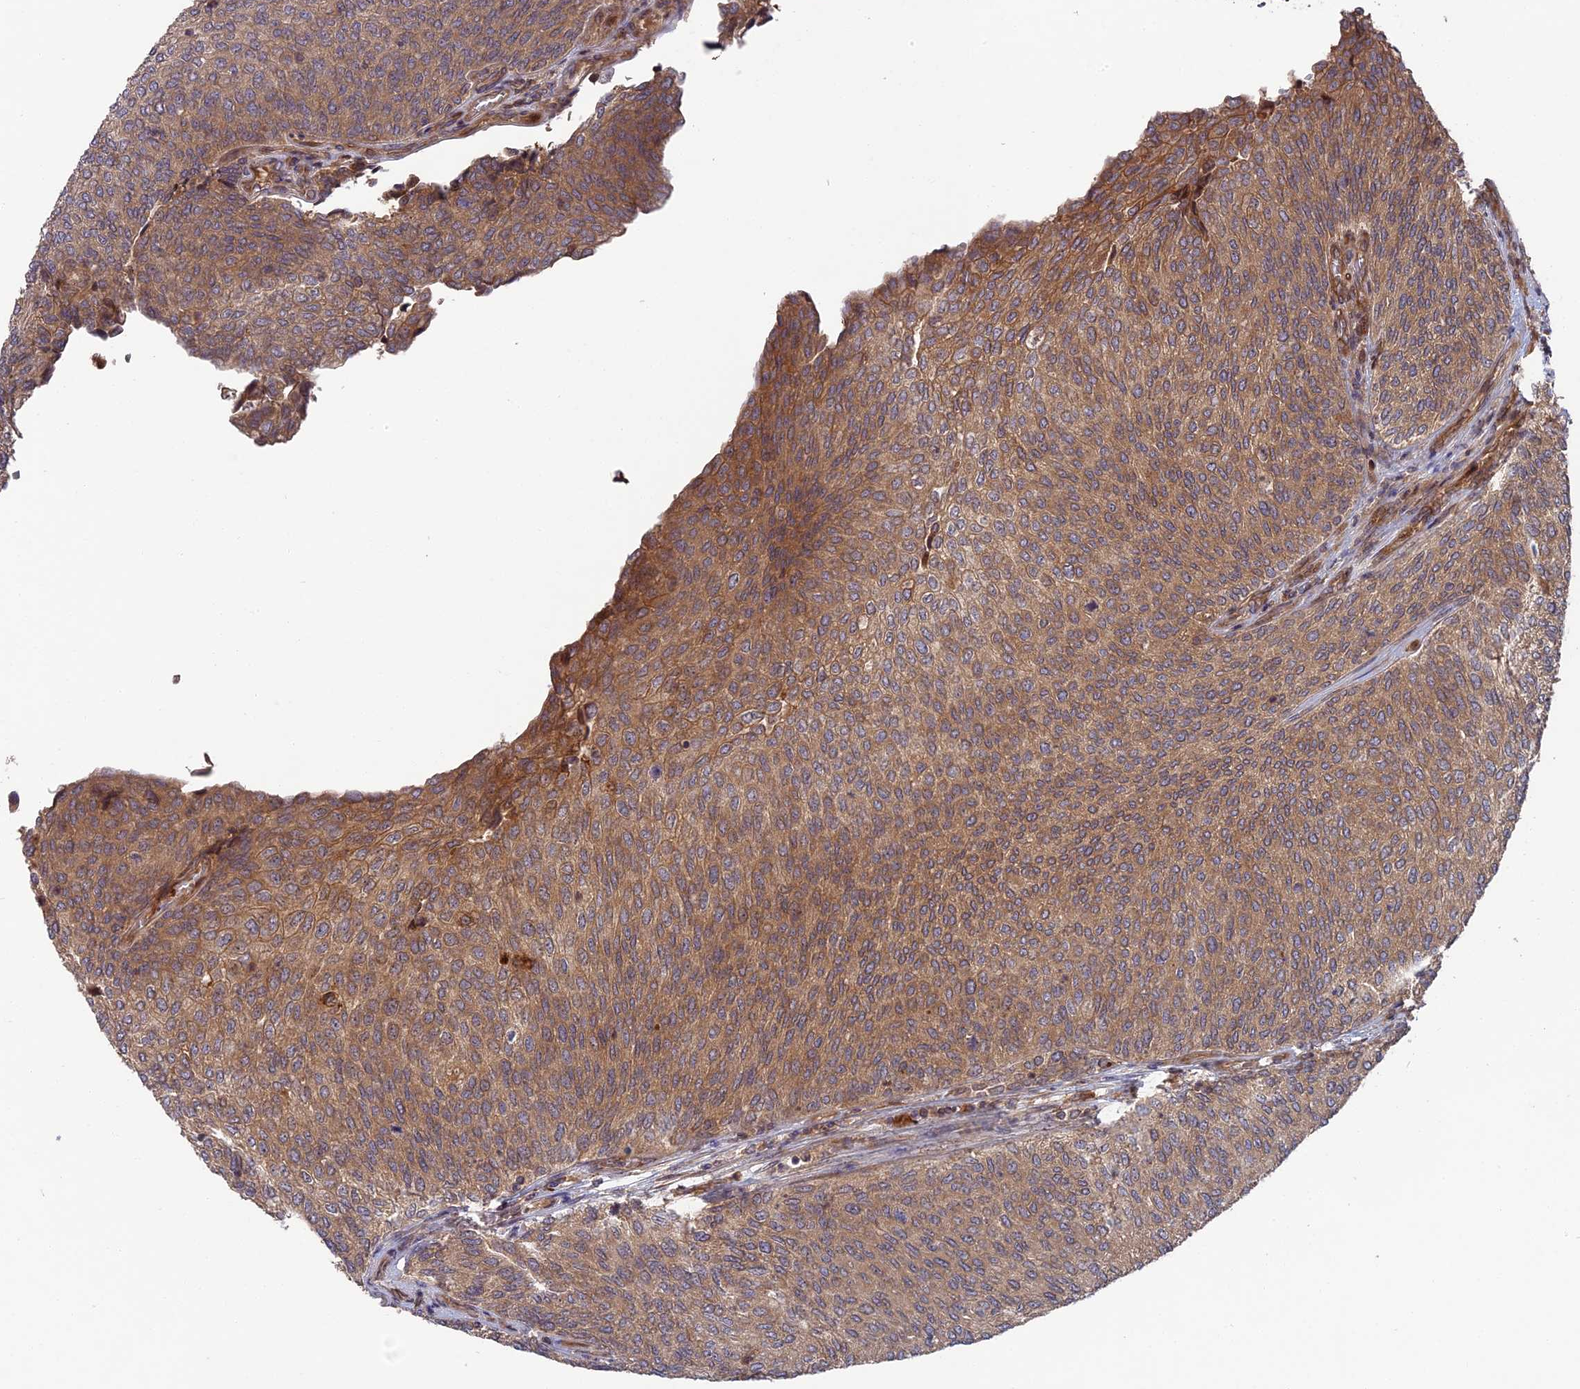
{"staining": {"intensity": "moderate", "quantity": ">75%", "location": "cytoplasmic/membranous"}, "tissue": "urothelial cancer", "cell_type": "Tumor cells", "image_type": "cancer", "snomed": [{"axis": "morphology", "description": "Urothelial carcinoma, Low grade"}, {"axis": "topography", "description": "Urinary bladder"}], "caption": "IHC of human low-grade urothelial carcinoma exhibits medium levels of moderate cytoplasmic/membranous staining in about >75% of tumor cells.", "gene": "TMUB2", "patient": {"sex": "female", "age": 79}}